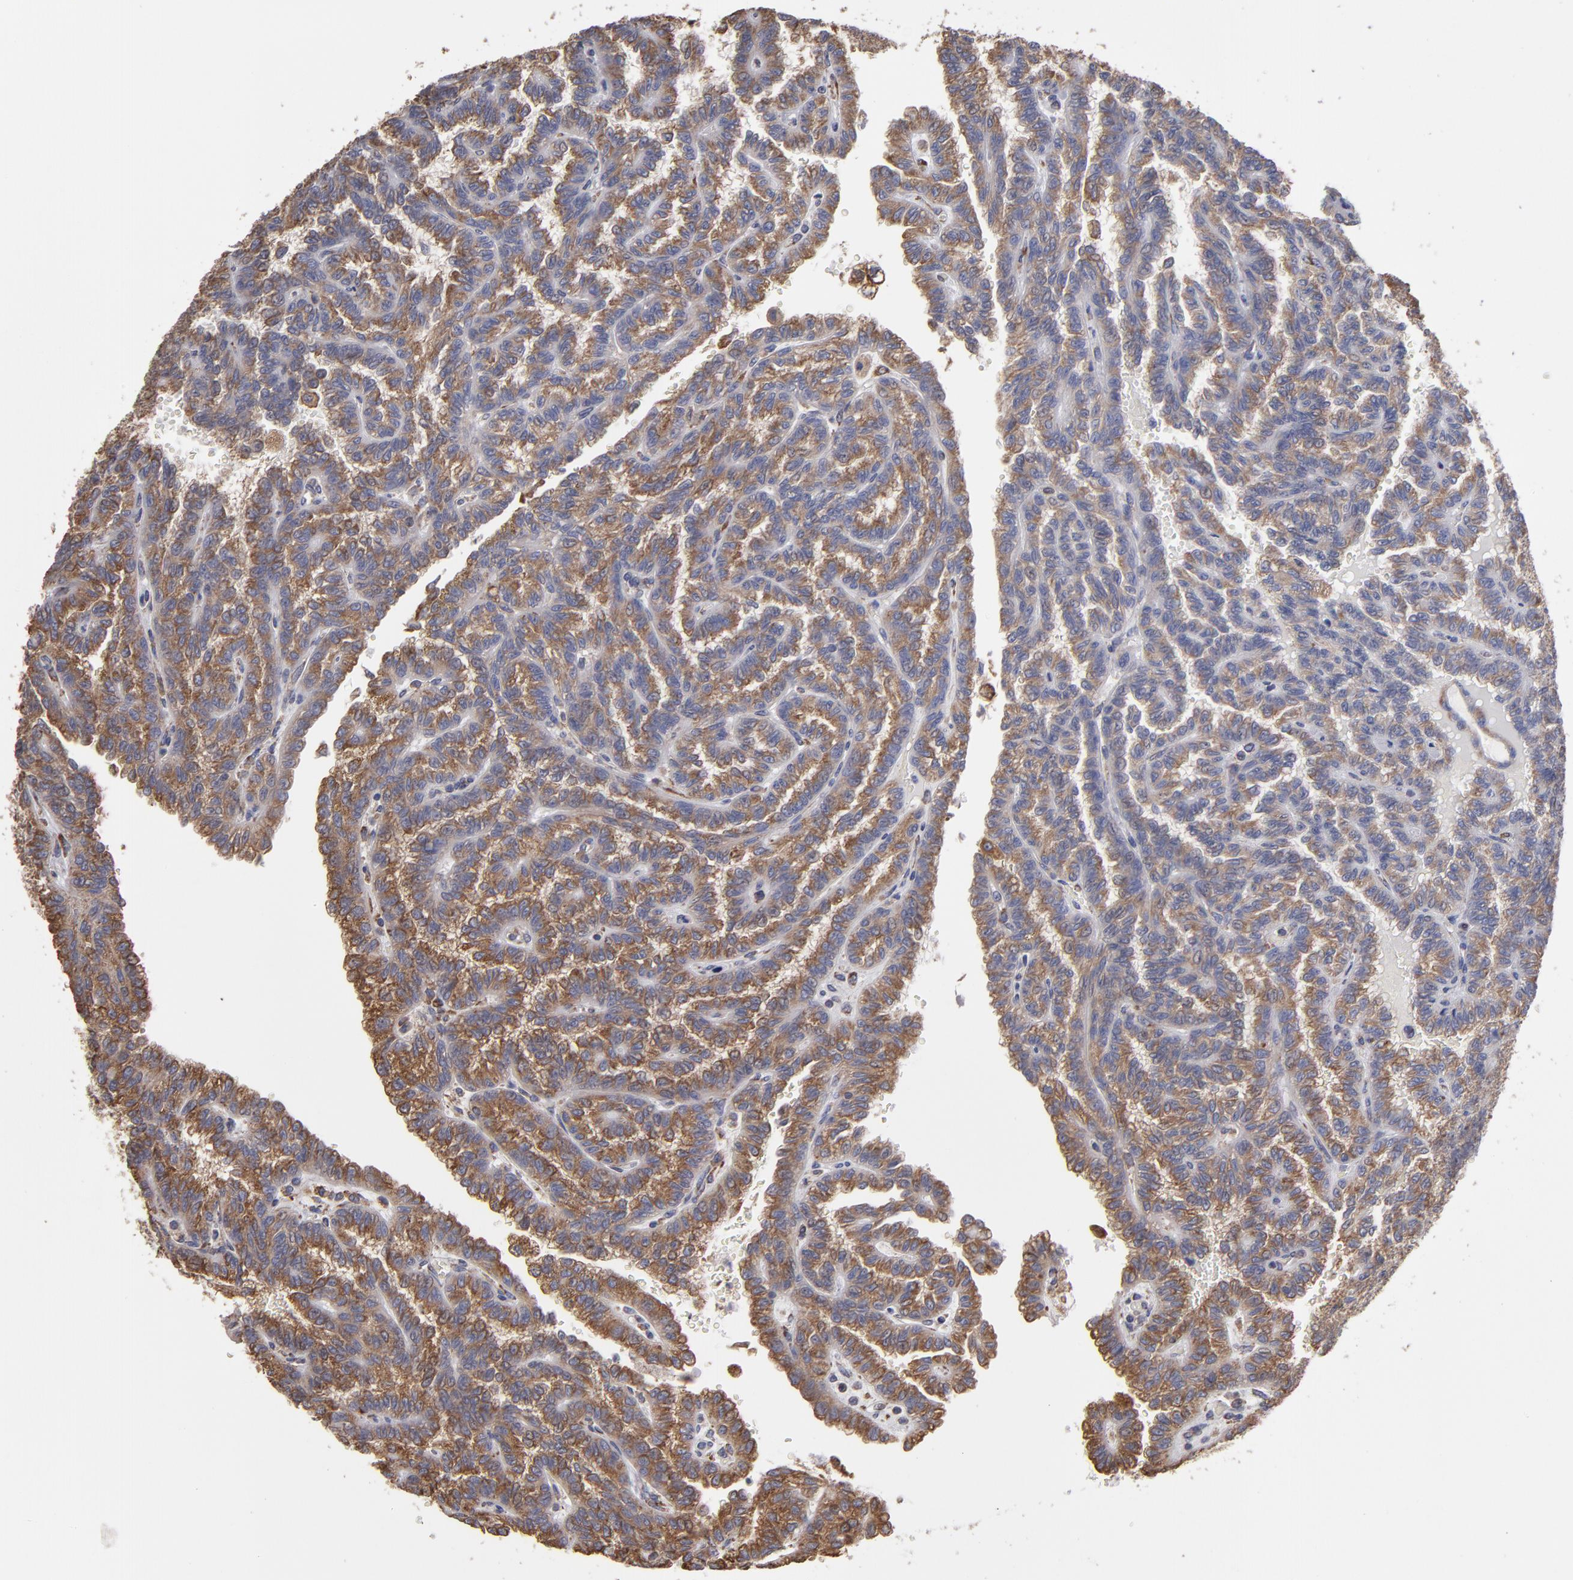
{"staining": {"intensity": "moderate", "quantity": ">75%", "location": "cytoplasmic/membranous"}, "tissue": "renal cancer", "cell_type": "Tumor cells", "image_type": "cancer", "snomed": [{"axis": "morphology", "description": "Inflammation, NOS"}, {"axis": "morphology", "description": "Adenocarcinoma, NOS"}, {"axis": "topography", "description": "Kidney"}], "caption": "IHC of renal cancer (adenocarcinoma) shows medium levels of moderate cytoplasmic/membranous expression in approximately >75% of tumor cells. (DAB (3,3'-diaminobenzidine) IHC, brown staining for protein, blue staining for nuclei).", "gene": "SND1", "patient": {"sex": "male", "age": 68}}